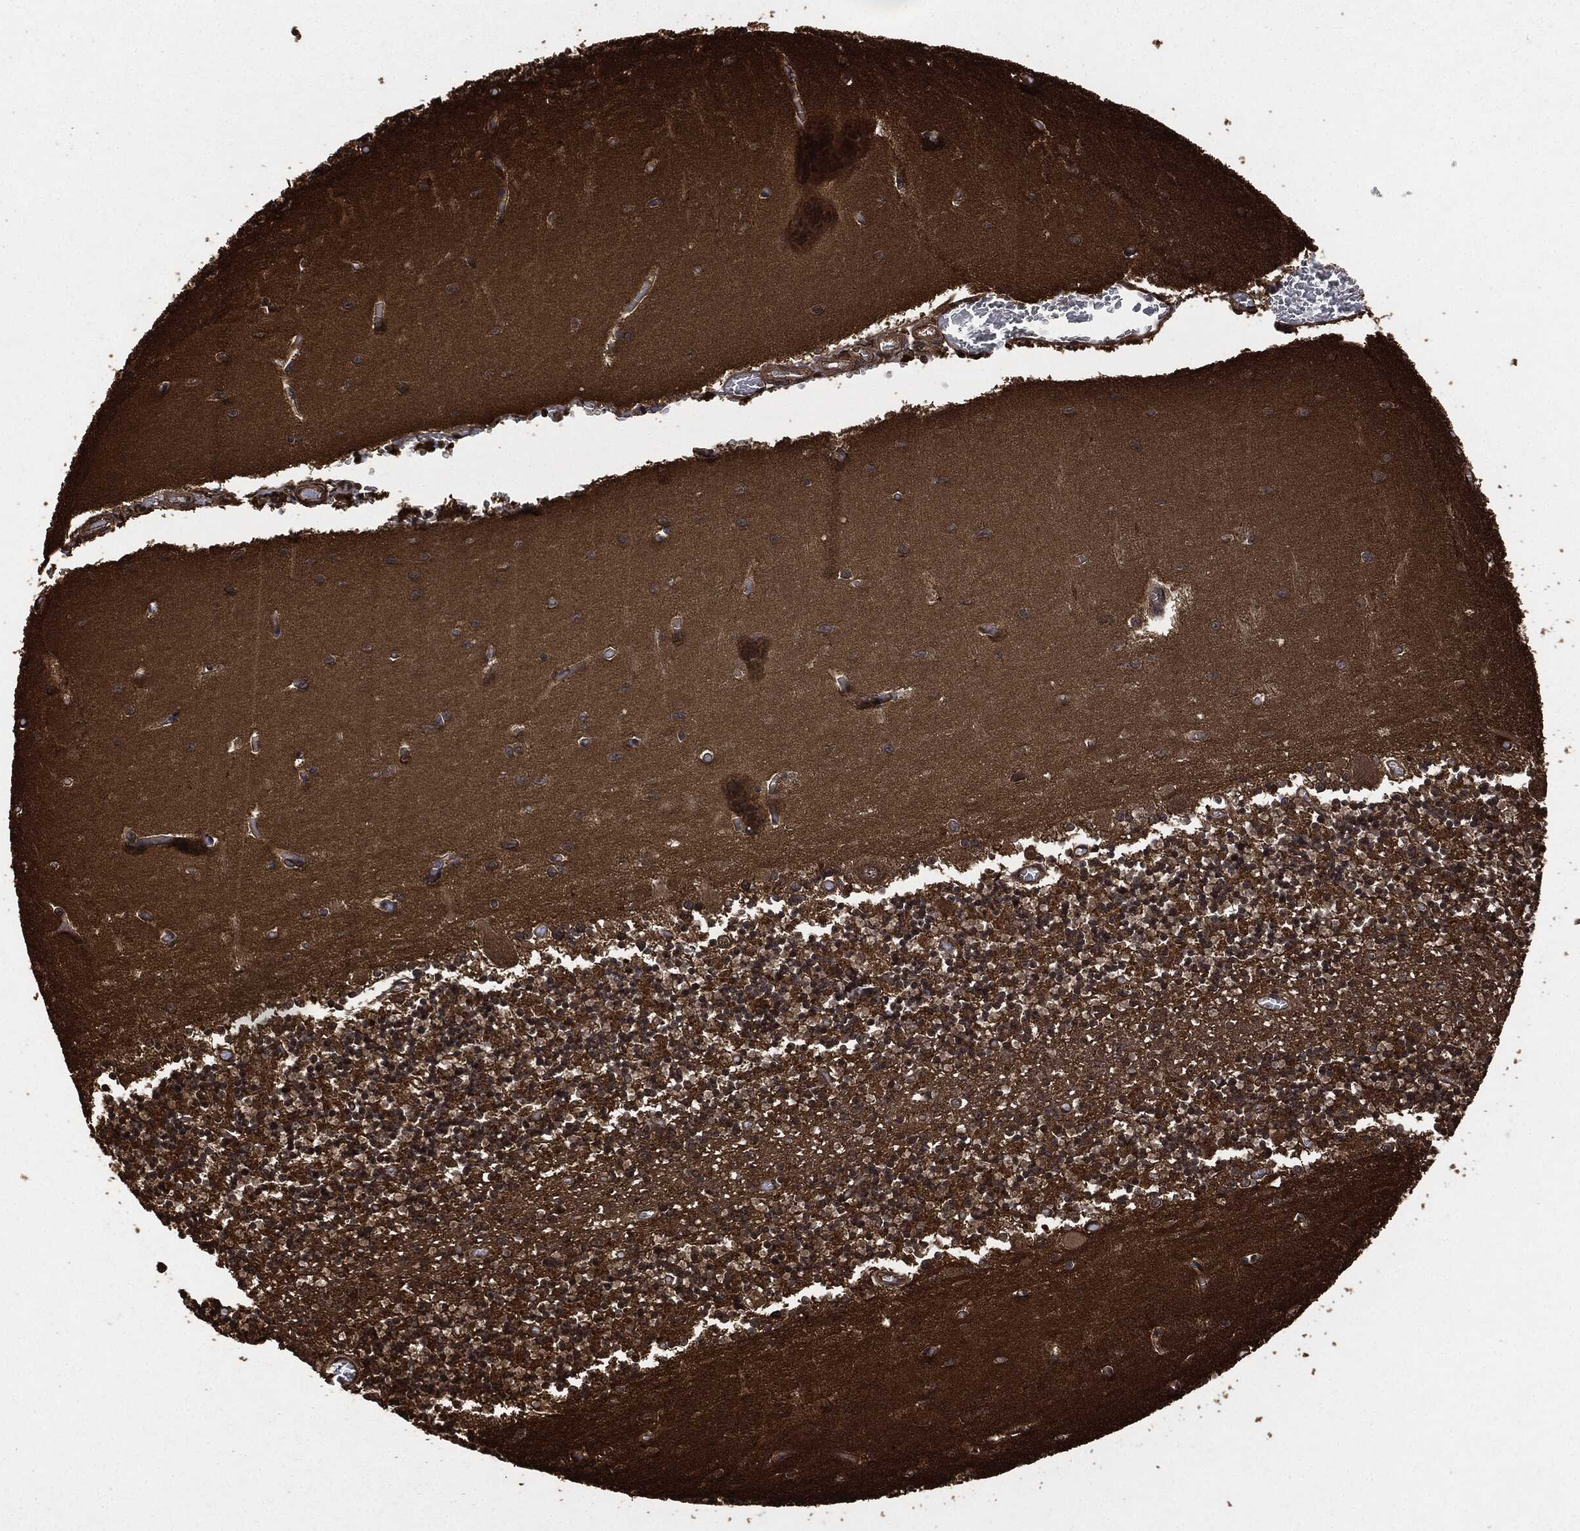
{"staining": {"intensity": "negative", "quantity": "none", "location": "none"}, "tissue": "cerebellum", "cell_type": "Cells in granular layer", "image_type": "normal", "snomed": [{"axis": "morphology", "description": "Normal tissue, NOS"}, {"axis": "topography", "description": "Cerebellum"}], "caption": "A high-resolution histopathology image shows immunohistochemistry (IHC) staining of normal cerebellum, which exhibits no significant staining in cells in granular layer. The staining was performed using DAB (3,3'-diaminobenzidine) to visualize the protein expression in brown, while the nuclei were stained in blue with hematoxylin (Magnification: 20x).", "gene": "HRAS", "patient": {"sex": "female", "age": 64}}